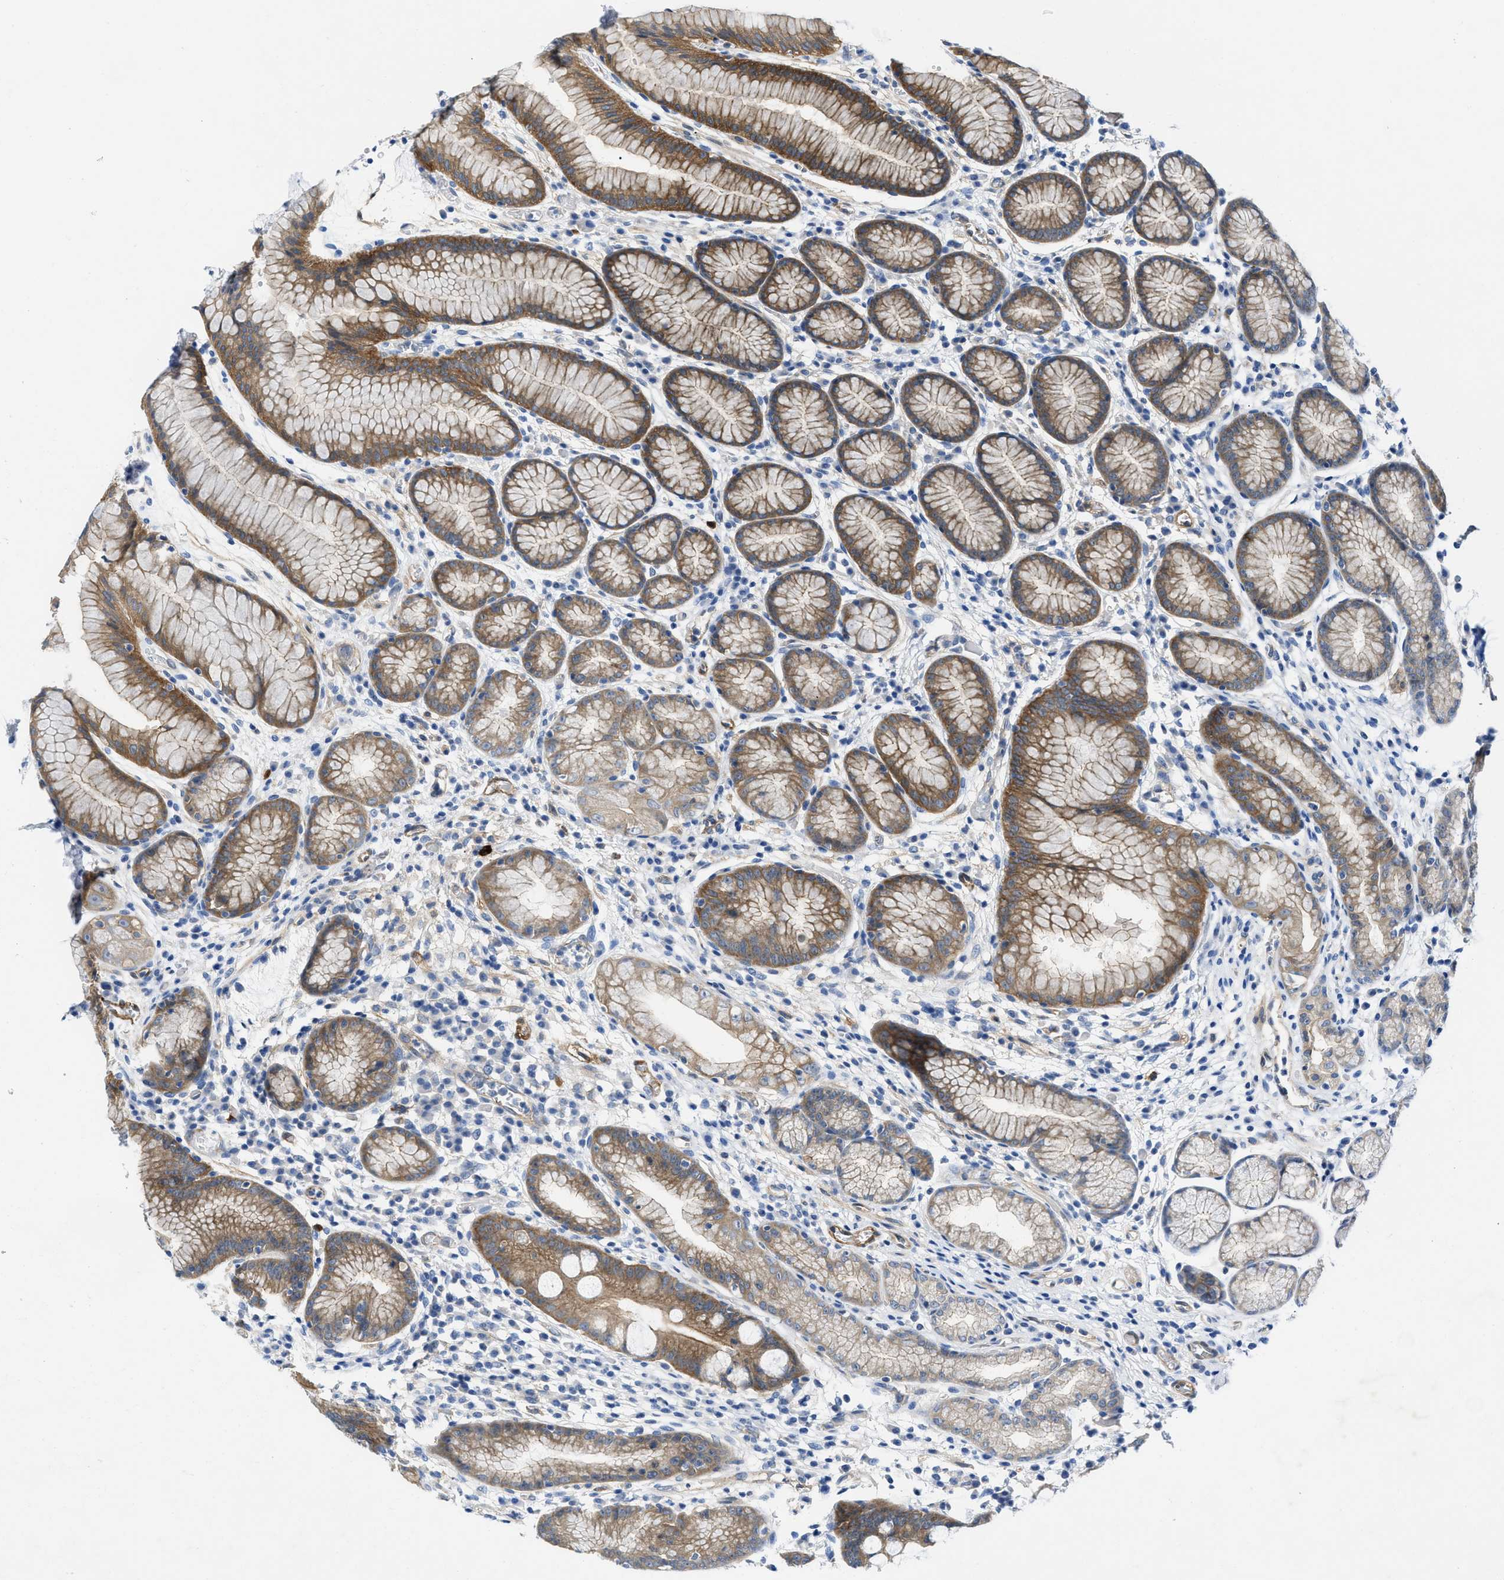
{"staining": {"intensity": "moderate", "quantity": "25%-75%", "location": "cytoplasmic/membranous"}, "tissue": "stomach", "cell_type": "Glandular cells", "image_type": "normal", "snomed": [{"axis": "morphology", "description": "Normal tissue, NOS"}, {"axis": "morphology", "description": "Inflammation, NOS"}, {"axis": "topography", "description": "Stomach, lower"}], "caption": "A micrograph showing moderate cytoplasmic/membranous expression in approximately 25%-75% of glandular cells in normal stomach, as visualized by brown immunohistochemical staining.", "gene": "PDLIM5", "patient": {"sex": "male", "age": 59}}